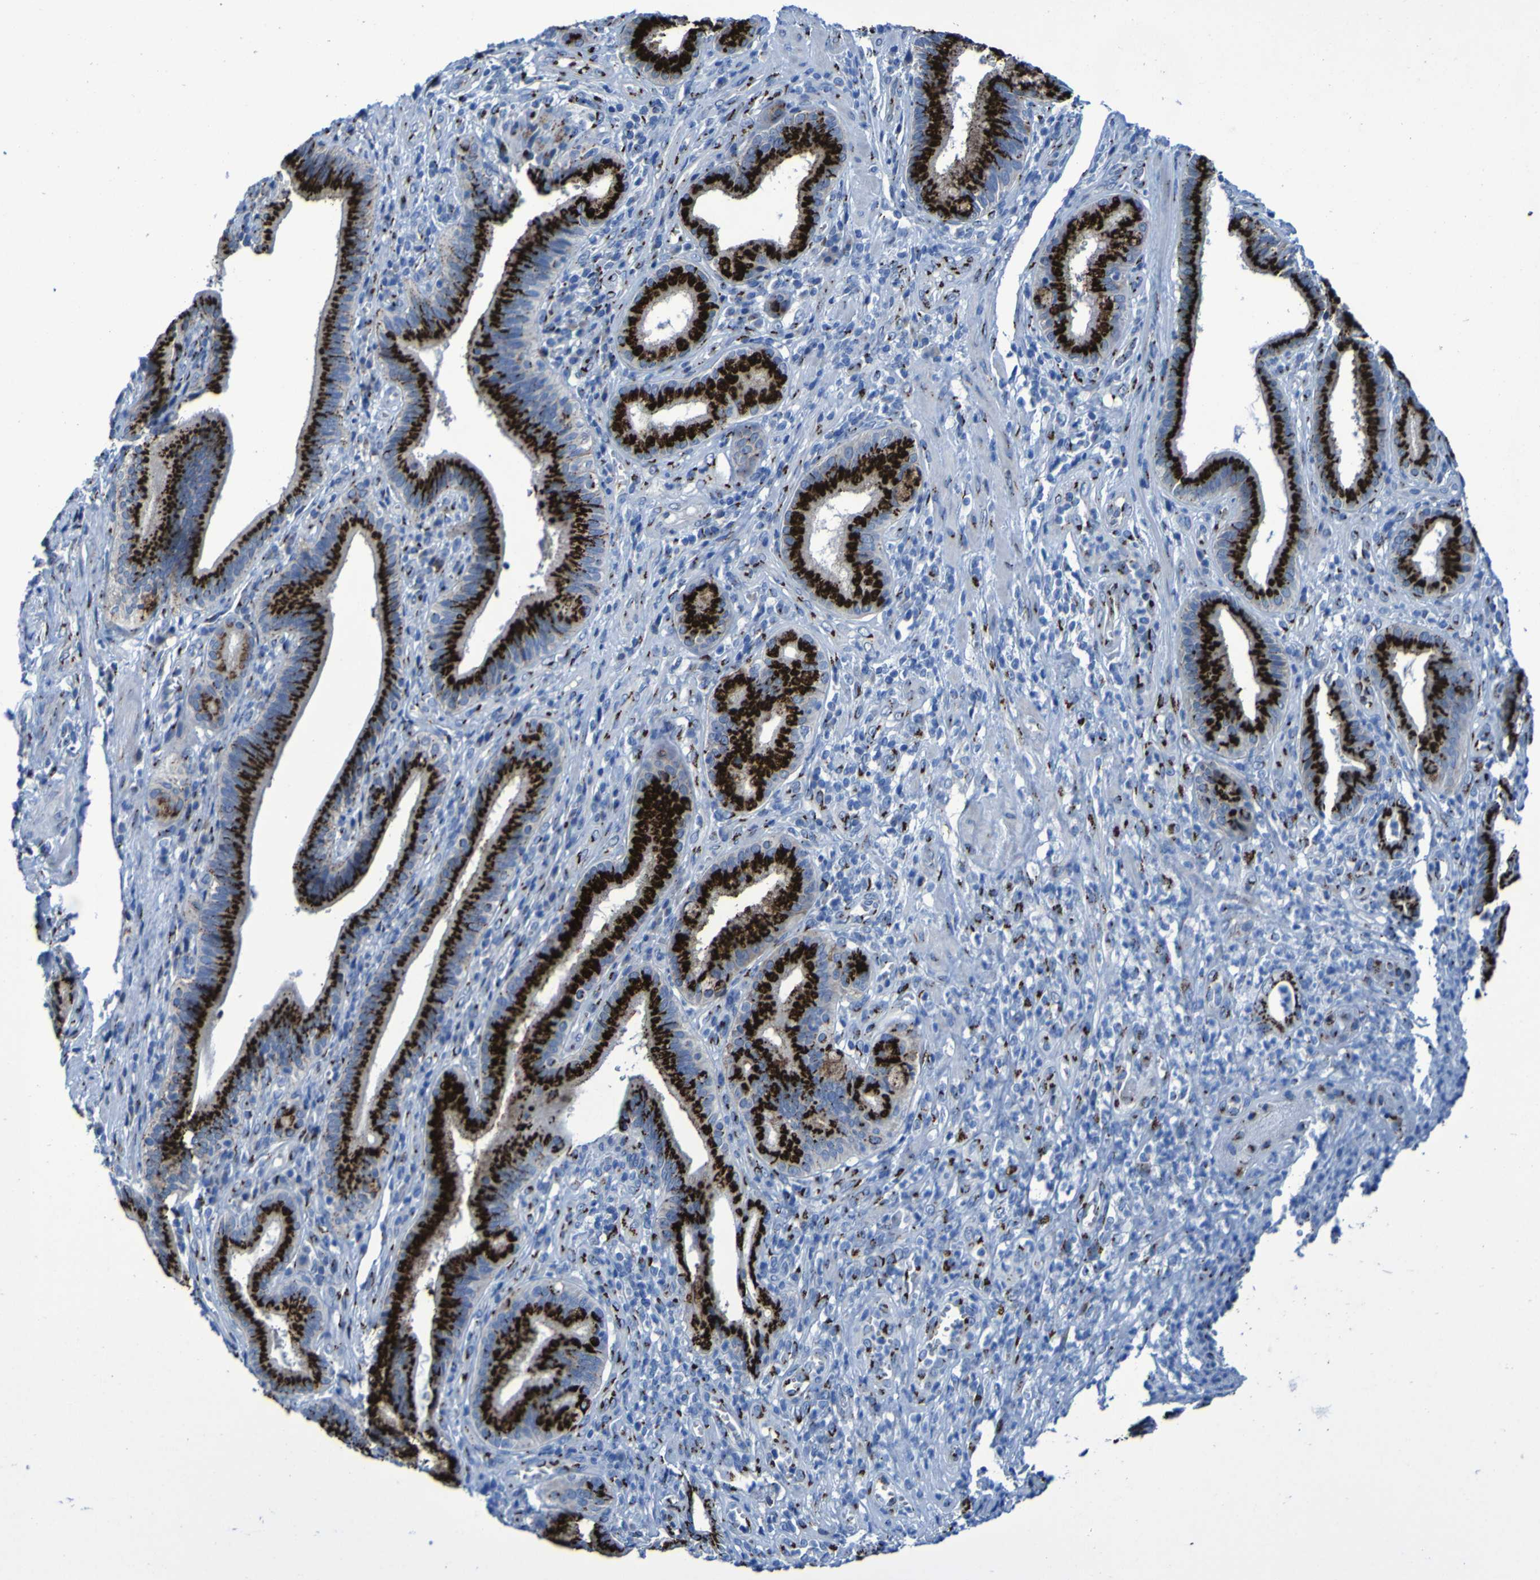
{"staining": {"intensity": "strong", "quantity": ">75%", "location": "cytoplasmic/membranous"}, "tissue": "pancreatic cancer", "cell_type": "Tumor cells", "image_type": "cancer", "snomed": [{"axis": "morphology", "description": "Adenocarcinoma, NOS"}, {"axis": "topography", "description": "Pancreas"}], "caption": "A photomicrograph of pancreatic cancer (adenocarcinoma) stained for a protein displays strong cytoplasmic/membranous brown staining in tumor cells. The staining was performed using DAB, with brown indicating positive protein expression. Nuclei are stained blue with hematoxylin.", "gene": "GOLM1", "patient": {"sex": "female", "age": 75}}